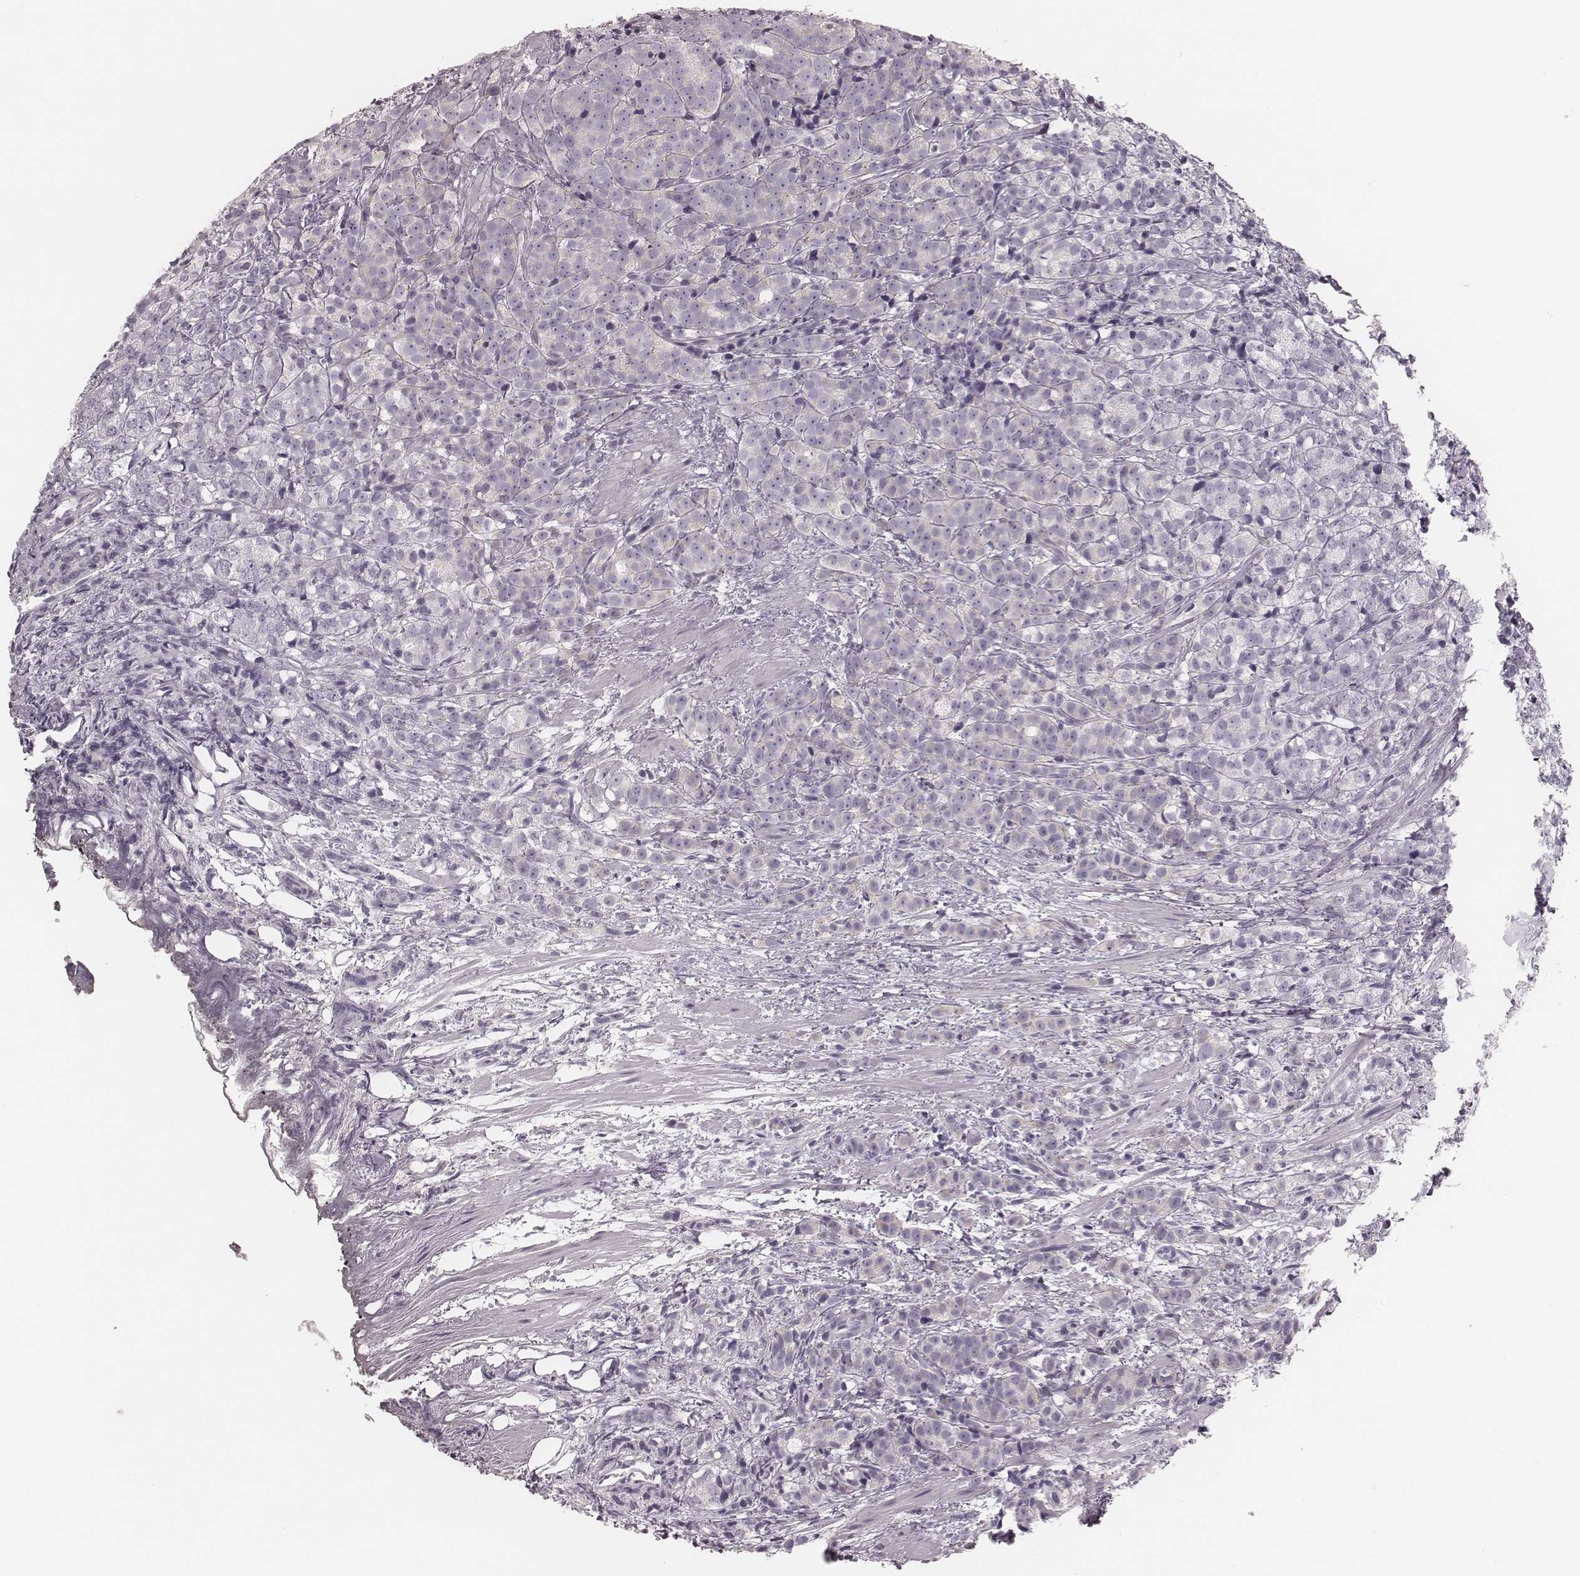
{"staining": {"intensity": "negative", "quantity": "none", "location": "none"}, "tissue": "prostate cancer", "cell_type": "Tumor cells", "image_type": "cancer", "snomed": [{"axis": "morphology", "description": "Adenocarcinoma, High grade"}, {"axis": "topography", "description": "Prostate"}], "caption": "Photomicrograph shows no significant protein expression in tumor cells of prostate cancer. (Stains: DAB immunohistochemistry with hematoxylin counter stain, Microscopy: brightfield microscopy at high magnification).", "gene": "SPA17", "patient": {"sex": "male", "age": 53}}